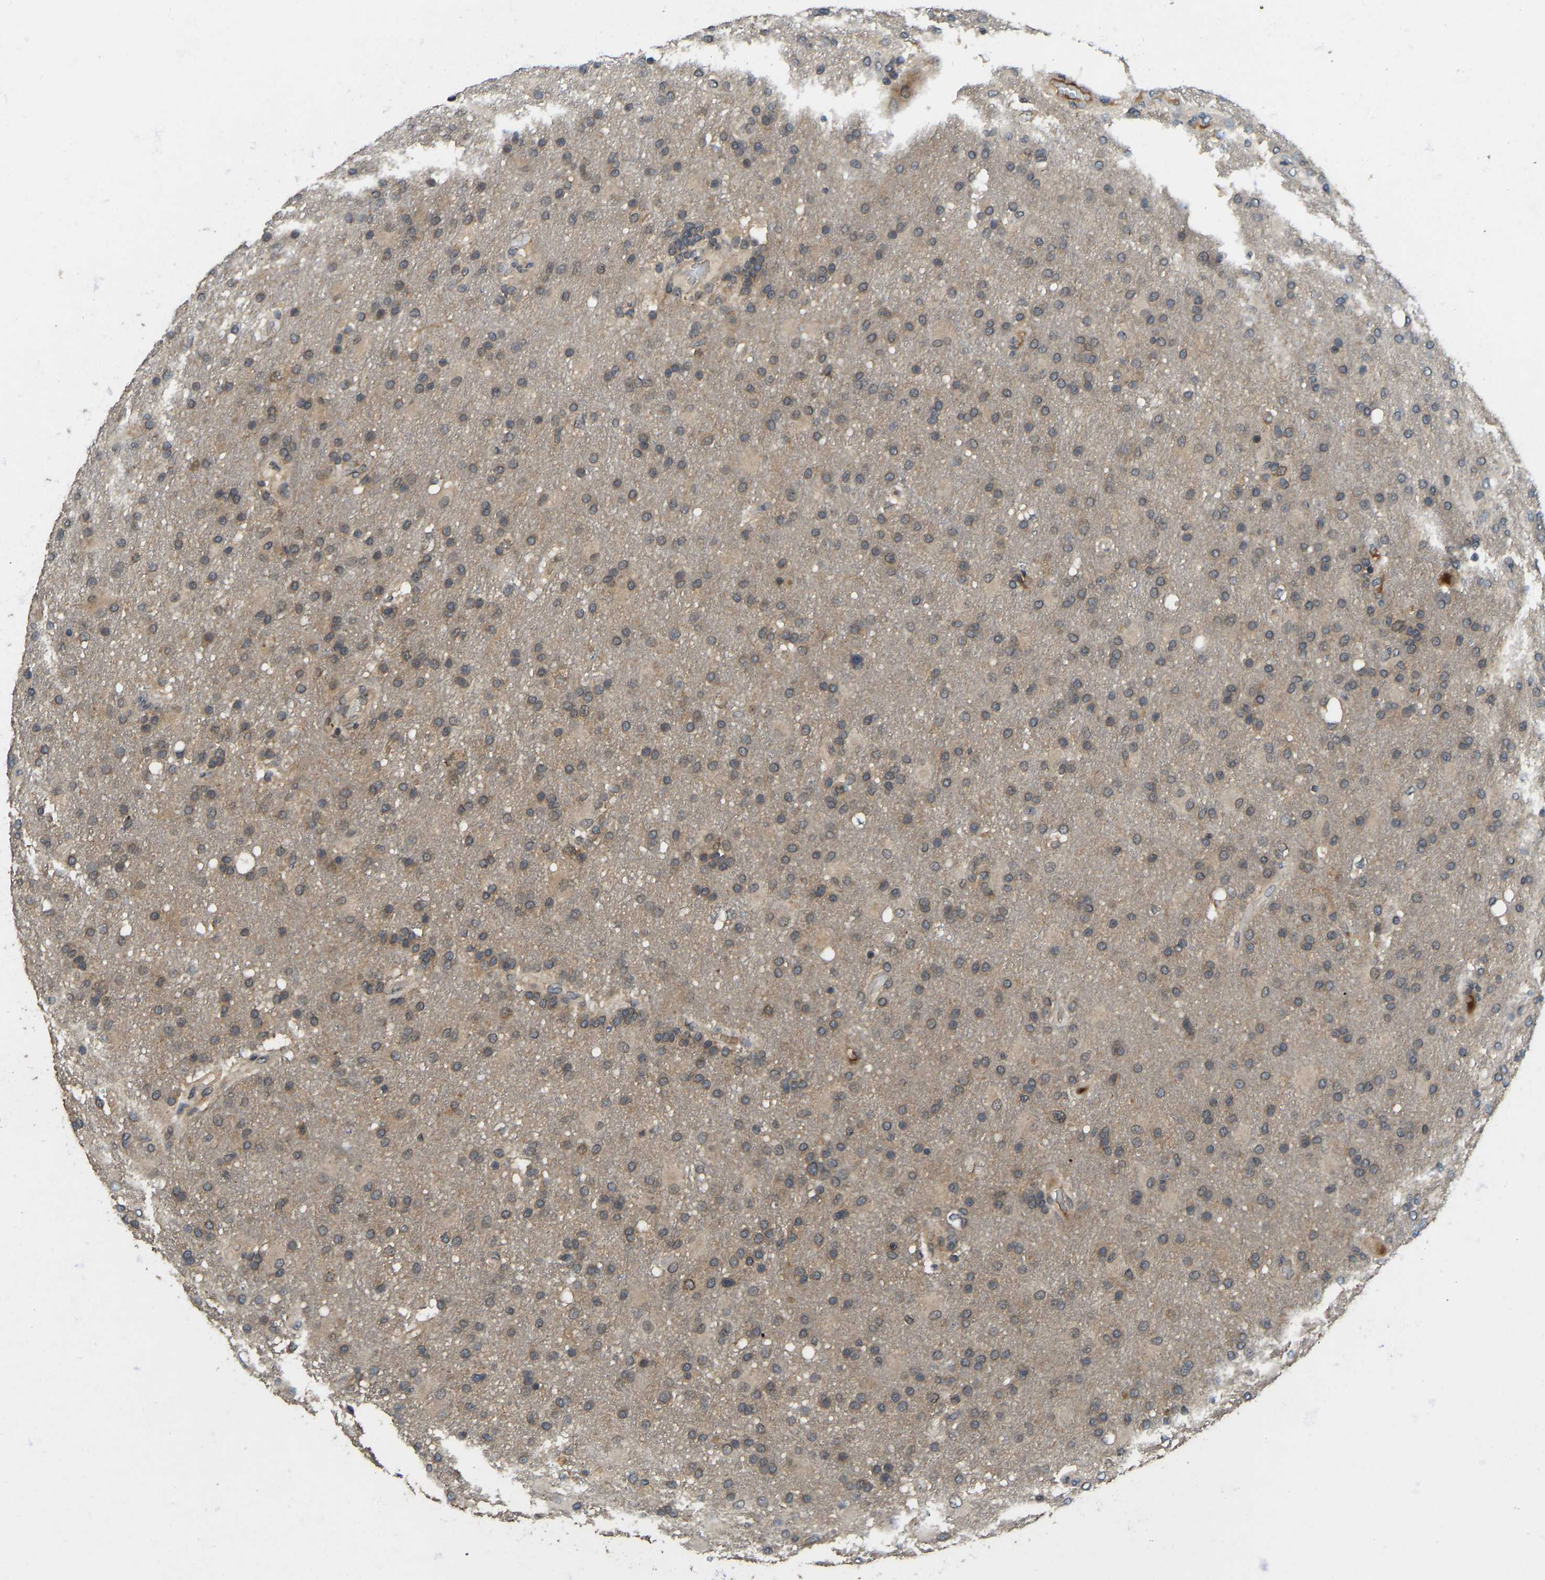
{"staining": {"intensity": "moderate", "quantity": ">75%", "location": "cytoplasmic/membranous"}, "tissue": "glioma", "cell_type": "Tumor cells", "image_type": "cancer", "snomed": [{"axis": "morphology", "description": "Glioma, malignant, High grade"}, {"axis": "topography", "description": "Brain"}], "caption": "IHC (DAB (3,3'-diaminobenzidine)) staining of human high-grade glioma (malignant) shows moderate cytoplasmic/membranous protein positivity in about >75% of tumor cells.", "gene": "NDRG3", "patient": {"sex": "male", "age": 72}}